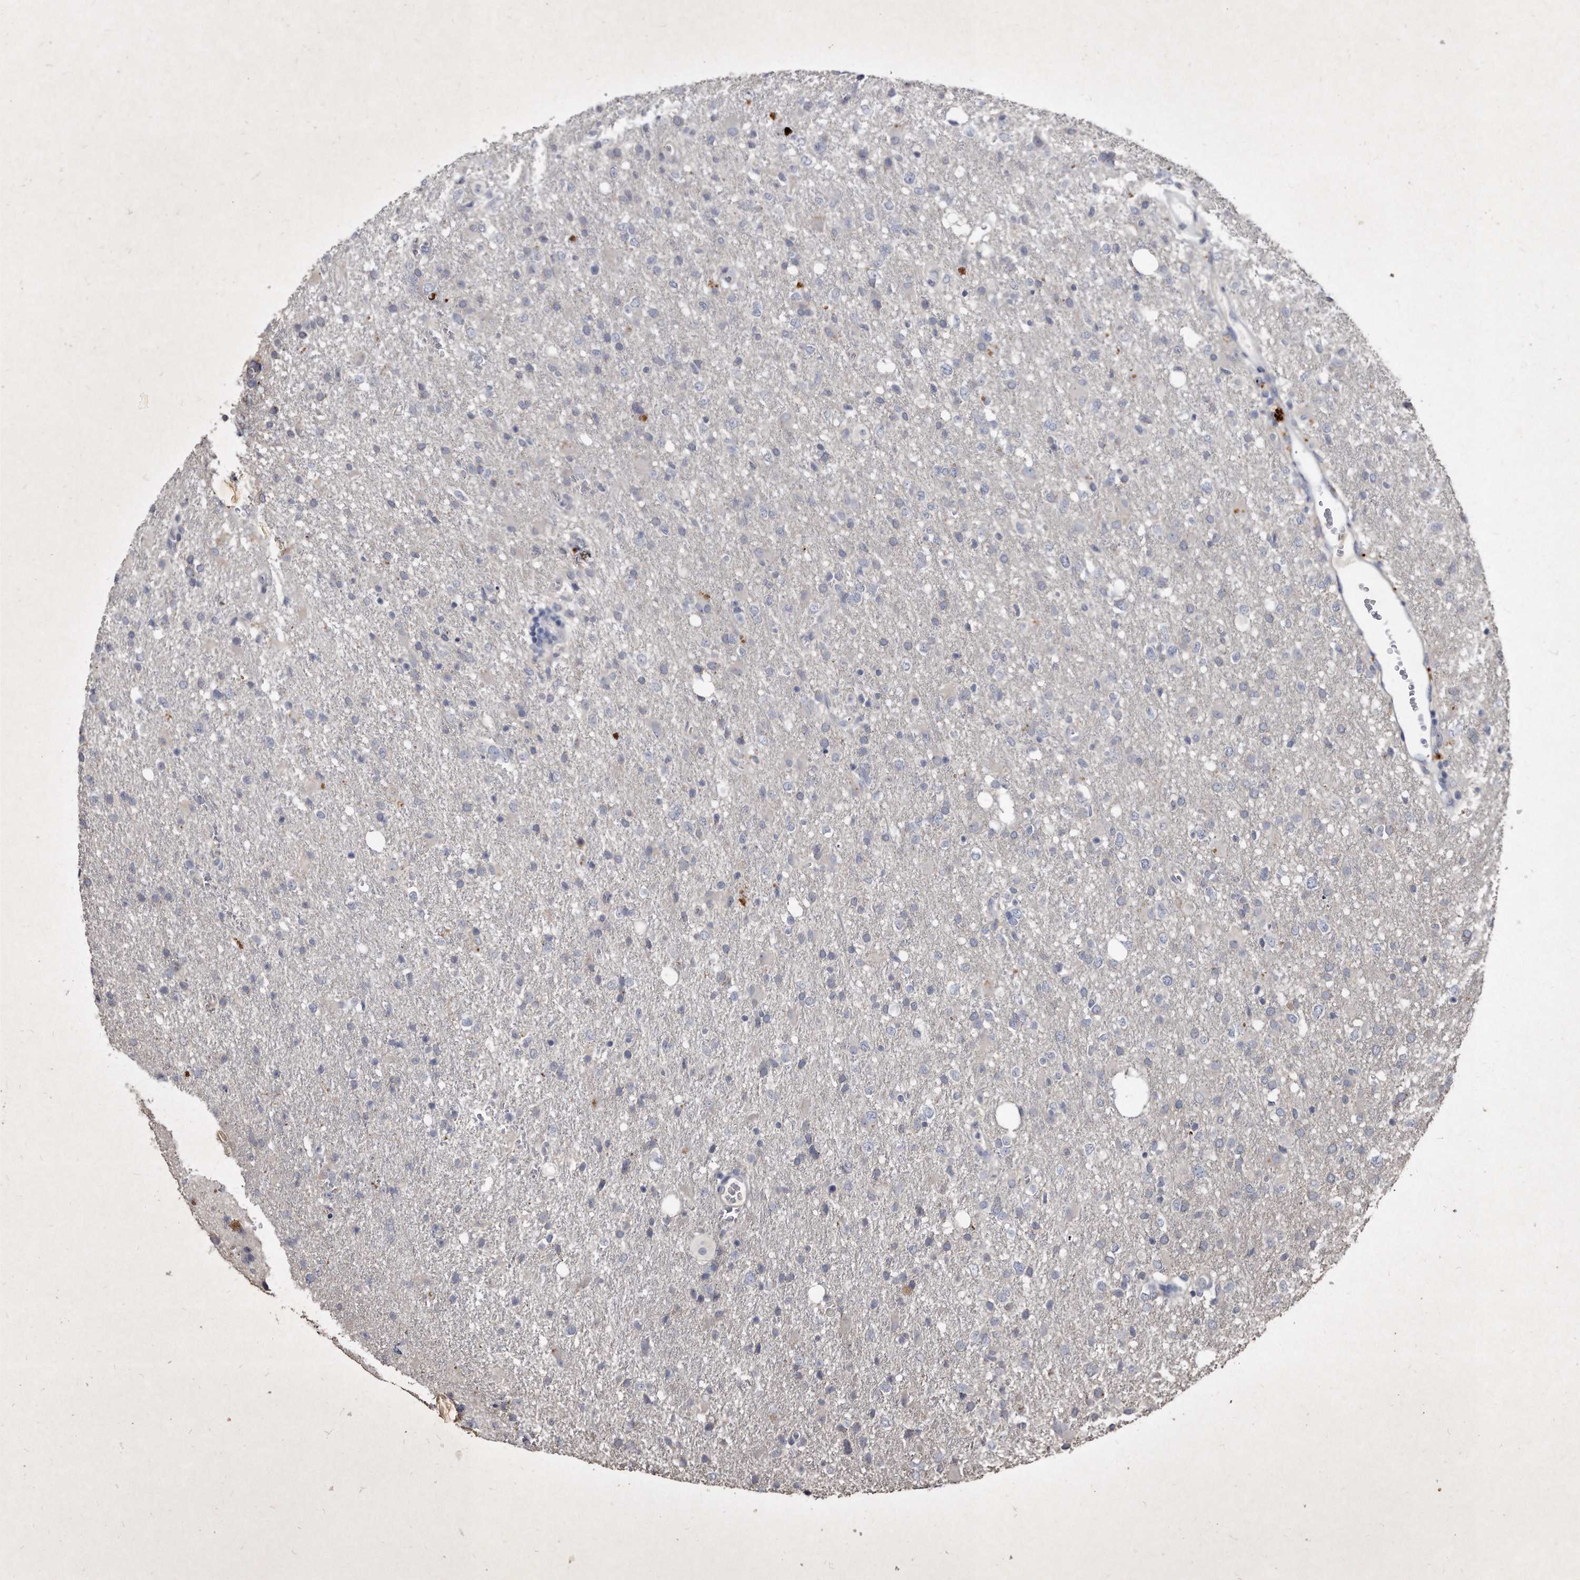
{"staining": {"intensity": "negative", "quantity": "none", "location": "none"}, "tissue": "glioma", "cell_type": "Tumor cells", "image_type": "cancer", "snomed": [{"axis": "morphology", "description": "Glioma, malignant, High grade"}, {"axis": "topography", "description": "Brain"}], "caption": "Protein analysis of glioma reveals no significant expression in tumor cells.", "gene": "KLHDC3", "patient": {"sex": "female", "age": 57}}